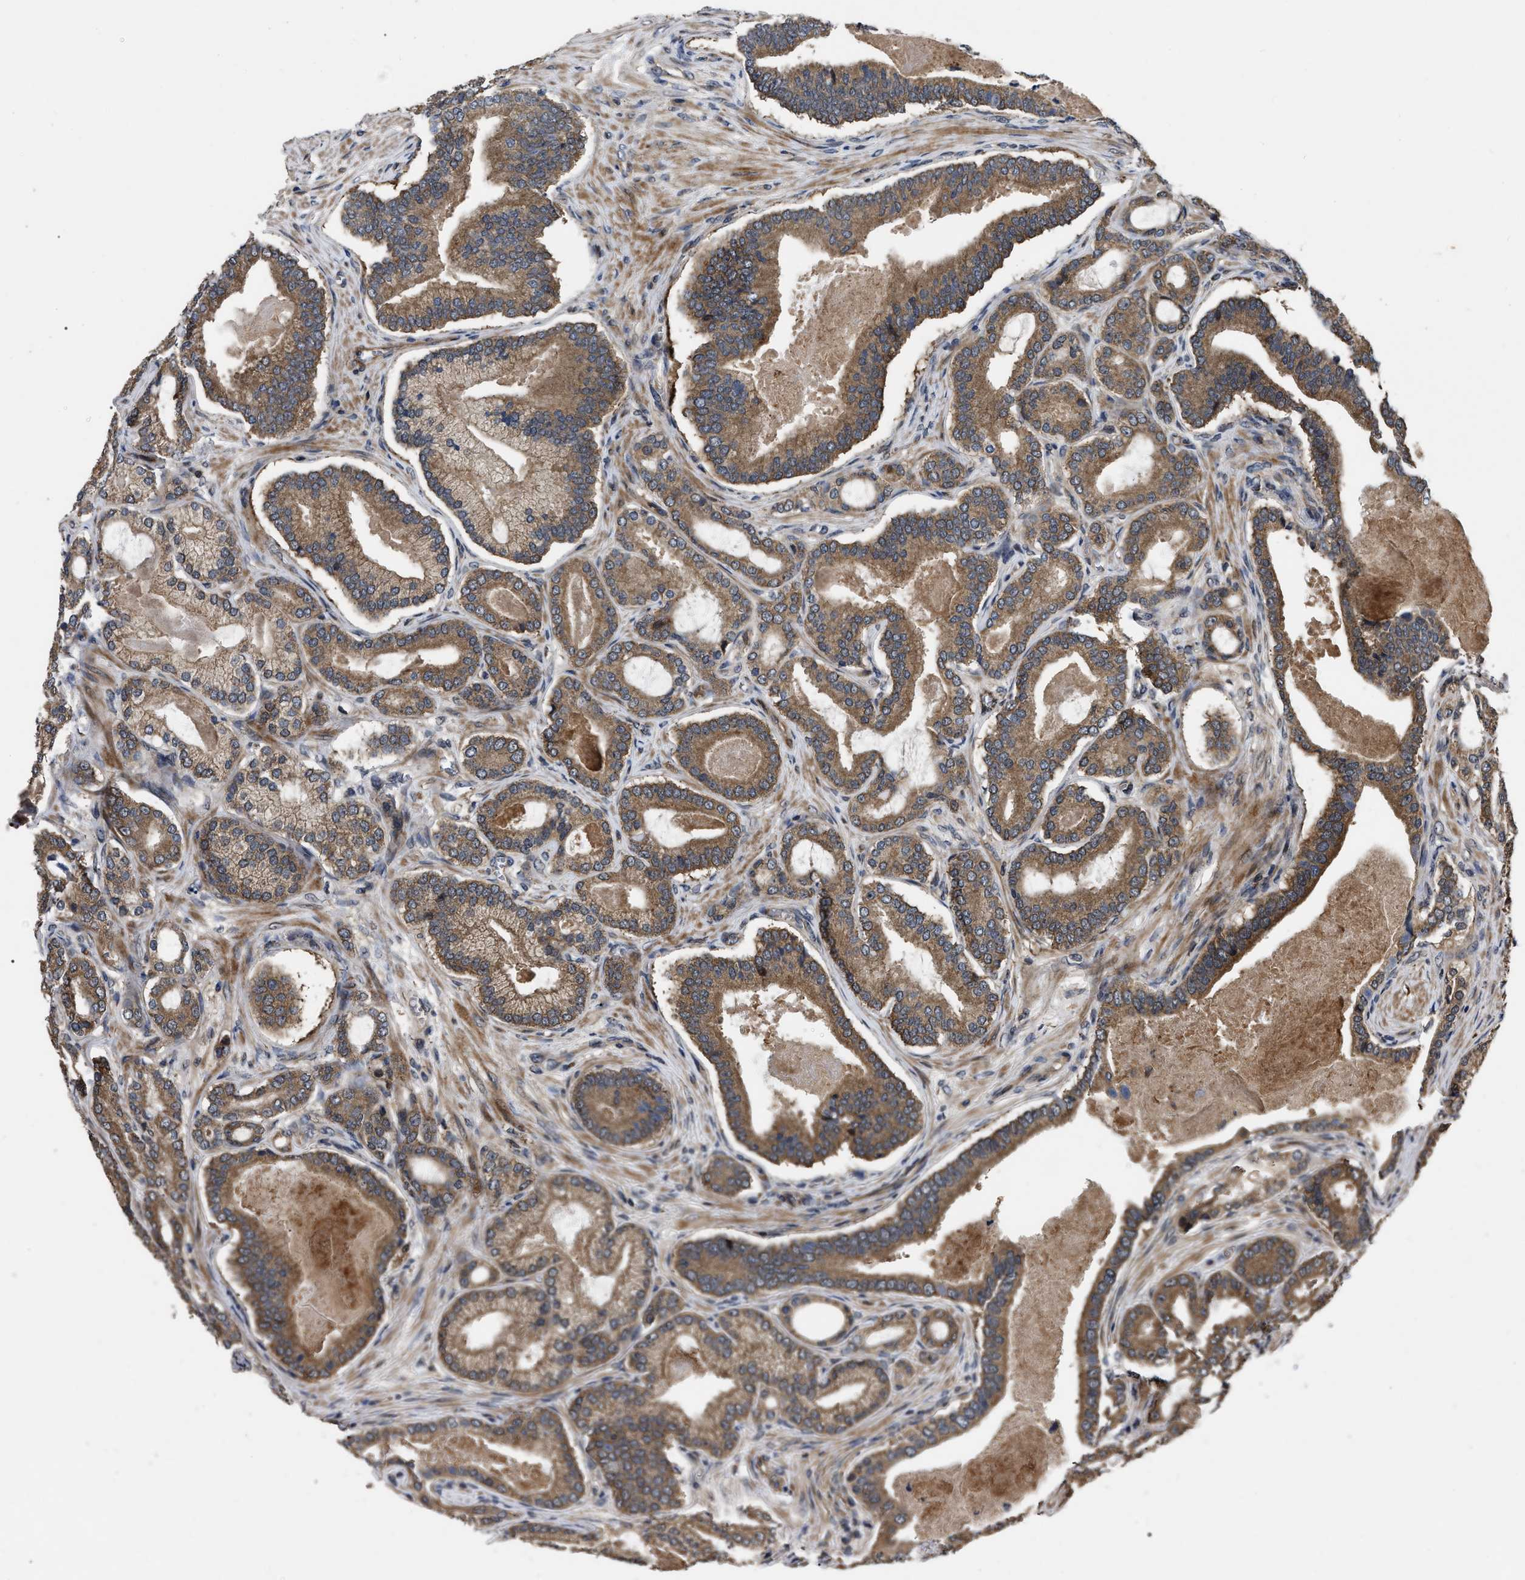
{"staining": {"intensity": "moderate", "quantity": ">75%", "location": "cytoplasmic/membranous"}, "tissue": "prostate cancer", "cell_type": "Tumor cells", "image_type": "cancer", "snomed": [{"axis": "morphology", "description": "Adenocarcinoma, High grade"}, {"axis": "topography", "description": "Prostate"}], "caption": "High-power microscopy captured an immunohistochemistry (IHC) micrograph of prostate high-grade adenocarcinoma, revealing moderate cytoplasmic/membranous staining in approximately >75% of tumor cells.", "gene": "PPWD1", "patient": {"sex": "male", "age": 60}}